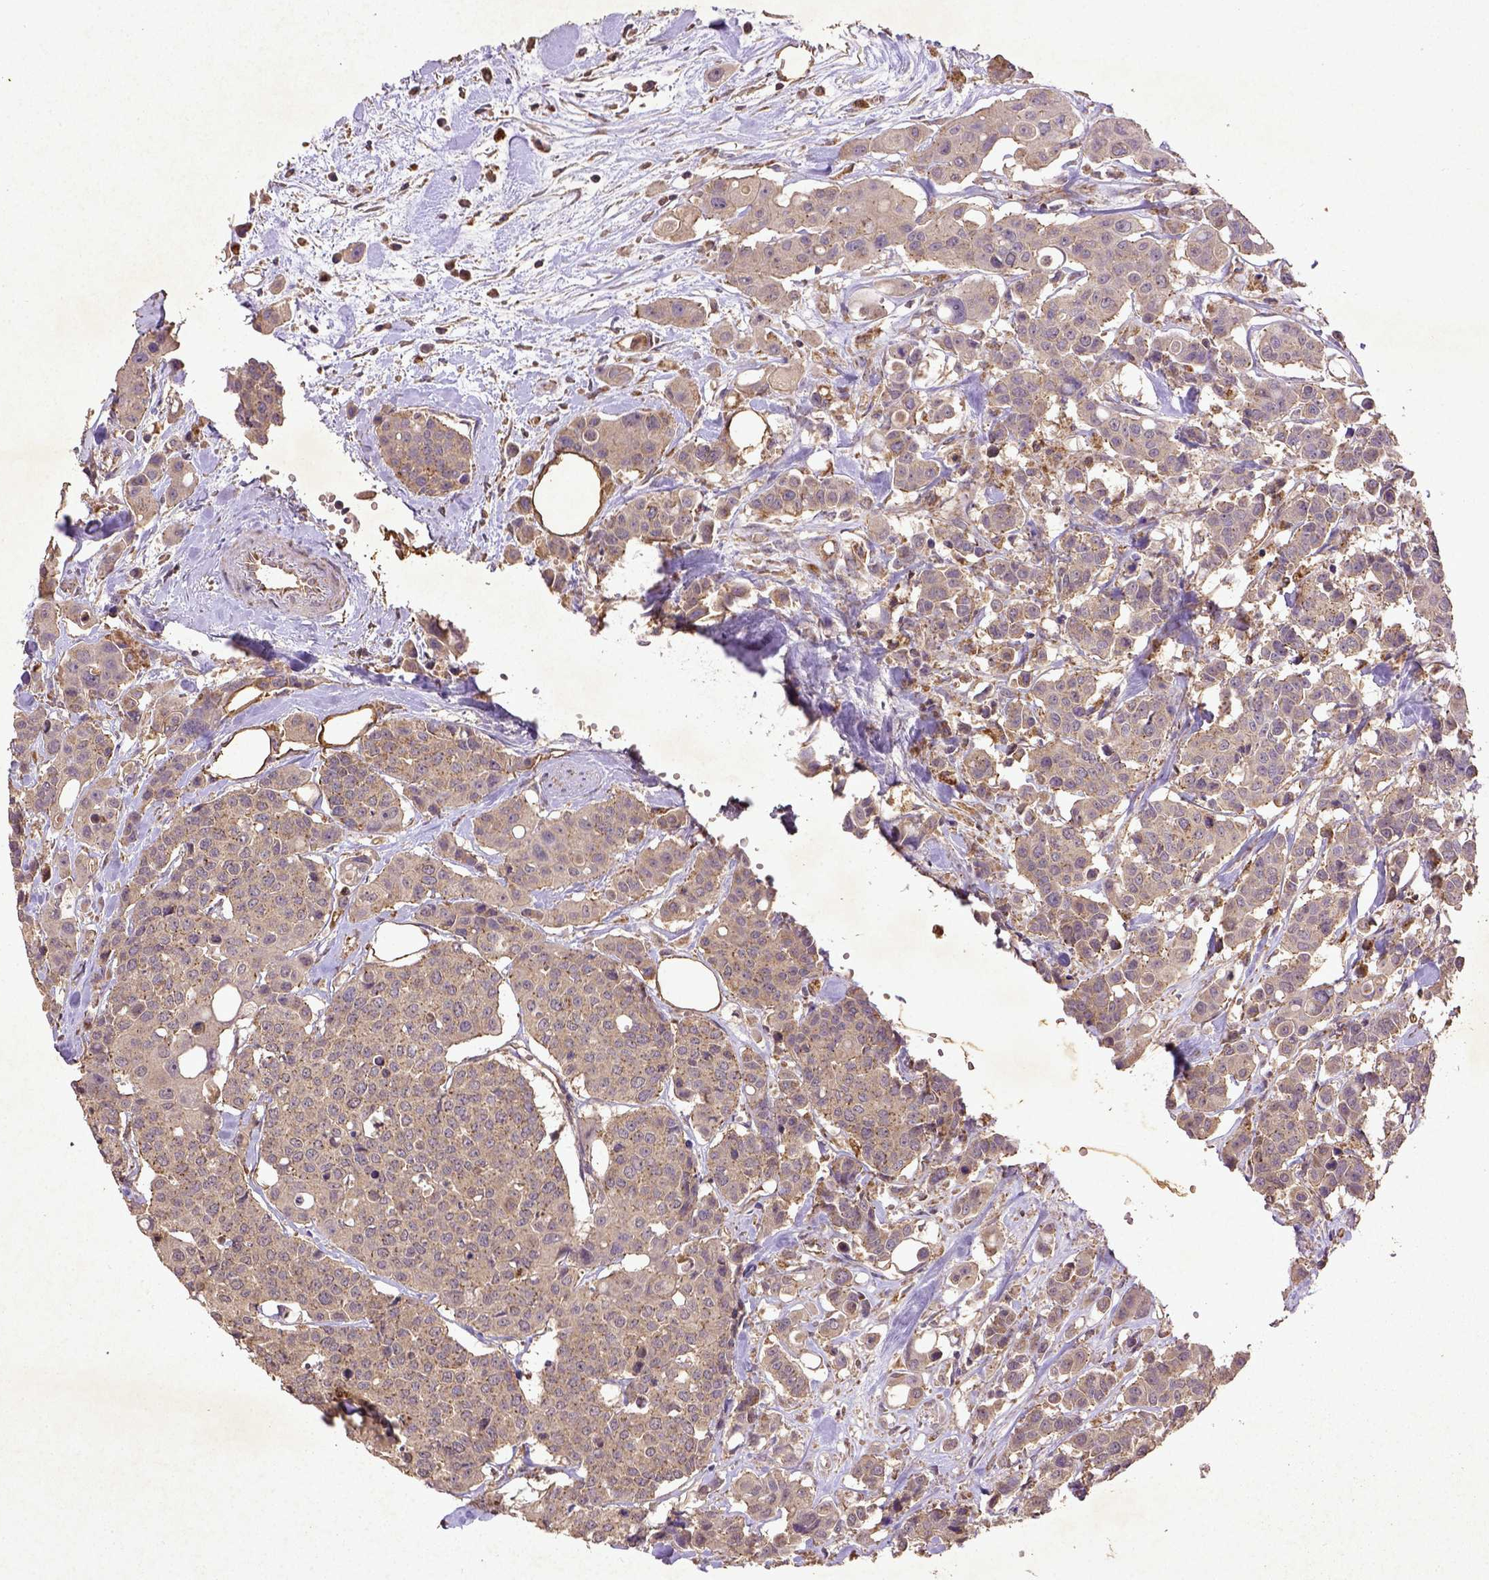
{"staining": {"intensity": "moderate", "quantity": ">75%", "location": "cytoplasmic/membranous"}, "tissue": "carcinoid", "cell_type": "Tumor cells", "image_type": "cancer", "snomed": [{"axis": "morphology", "description": "Carcinoid, malignant, NOS"}, {"axis": "topography", "description": "Colon"}], "caption": "There is medium levels of moderate cytoplasmic/membranous positivity in tumor cells of carcinoid, as demonstrated by immunohistochemical staining (brown color).", "gene": "MT-CO1", "patient": {"sex": "male", "age": 81}}